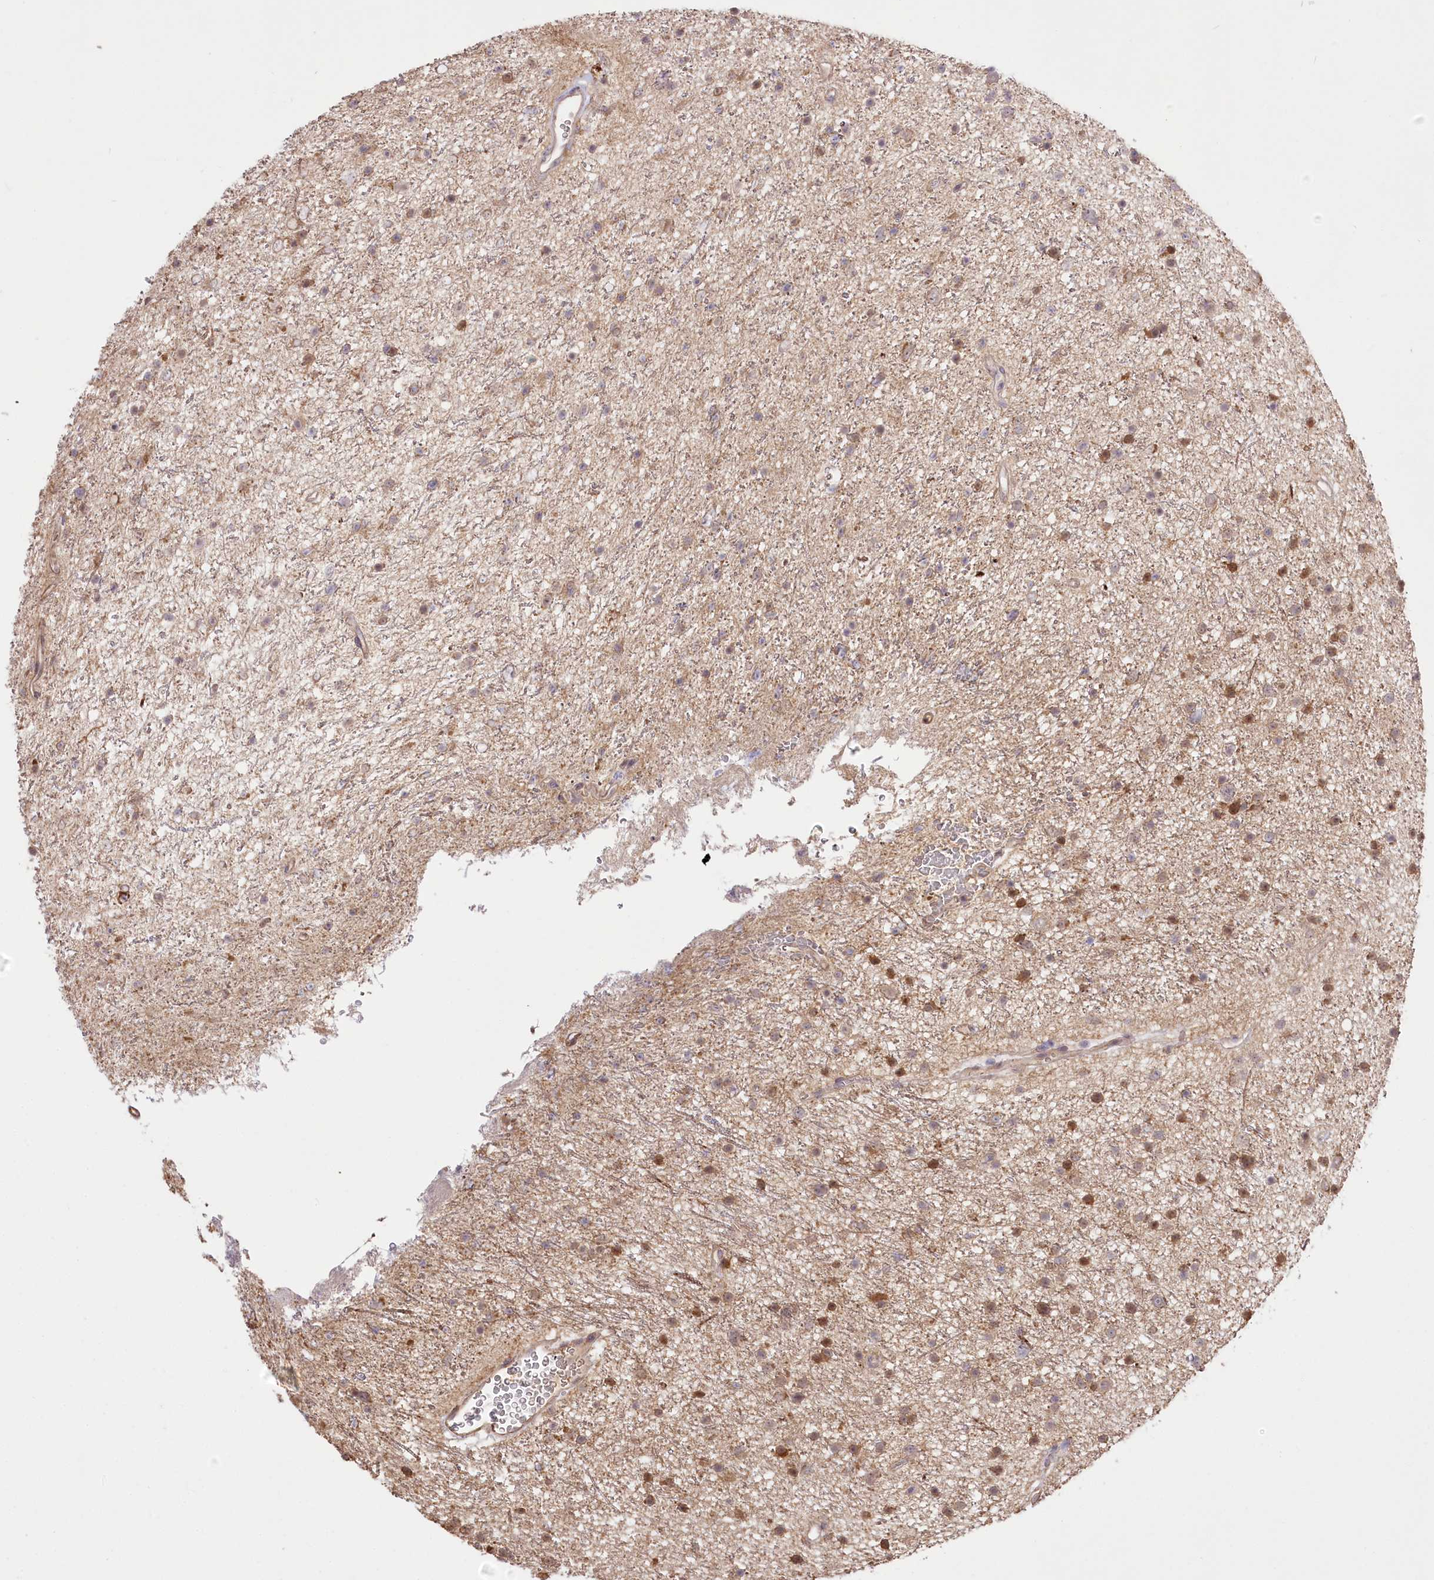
{"staining": {"intensity": "moderate", "quantity": "25%-75%", "location": "cytoplasmic/membranous,nuclear"}, "tissue": "glioma", "cell_type": "Tumor cells", "image_type": "cancer", "snomed": [{"axis": "morphology", "description": "Glioma, malignant, Low grade"}, {"axis": "topography", "description": "Cerebral cortex"}], "caption": "This image displays immunohistochemistry staining of human malignant low-grade glioma, with medium moderate cytoplasmic/membranous and nuclear positivity in approximately 25%-75% of tumor cells.", "gene": "R3HDM2", "patient": {"sex": "female", "age": 39}}